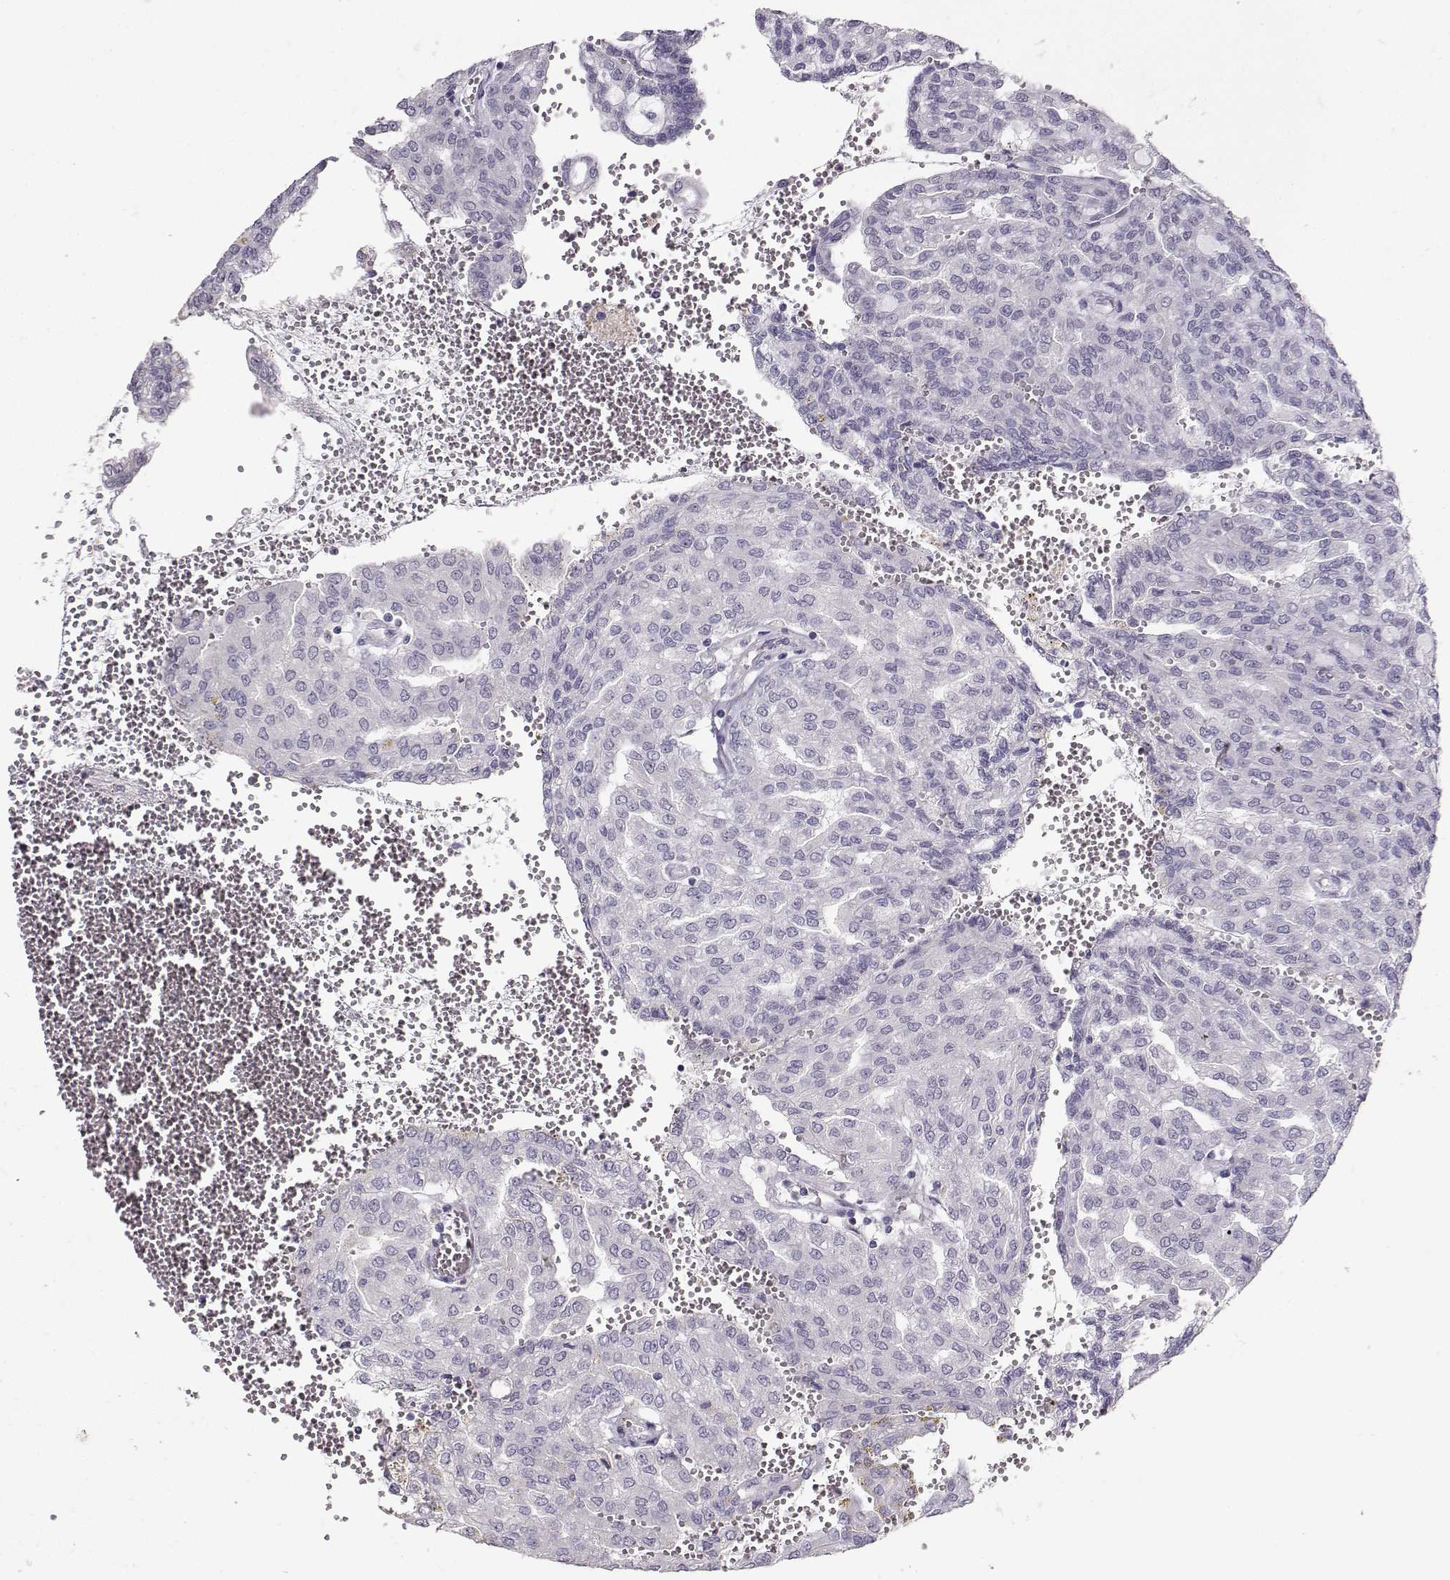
{"staining": {"intensity": "negative", "quantity": "none", "location": "none"}, "tissue": "renal cancer", "cell_type": "Tumor cells", "image_type": "cancer", "snomed": [{"axis": "morphology", "description": "Adenocarcinoma, NOS"}, {"axis": "topography", "description": "Kidney"}], "caption": "High magnification brightfield microscopy of renal cancer (adenocarcinoma) stained with DAB (brown) and counterstained with hematoxylin (blue): tumor cells show no significant expression.", "gene": "PKP2", "patient": {"sex": "male", "age": 63}}